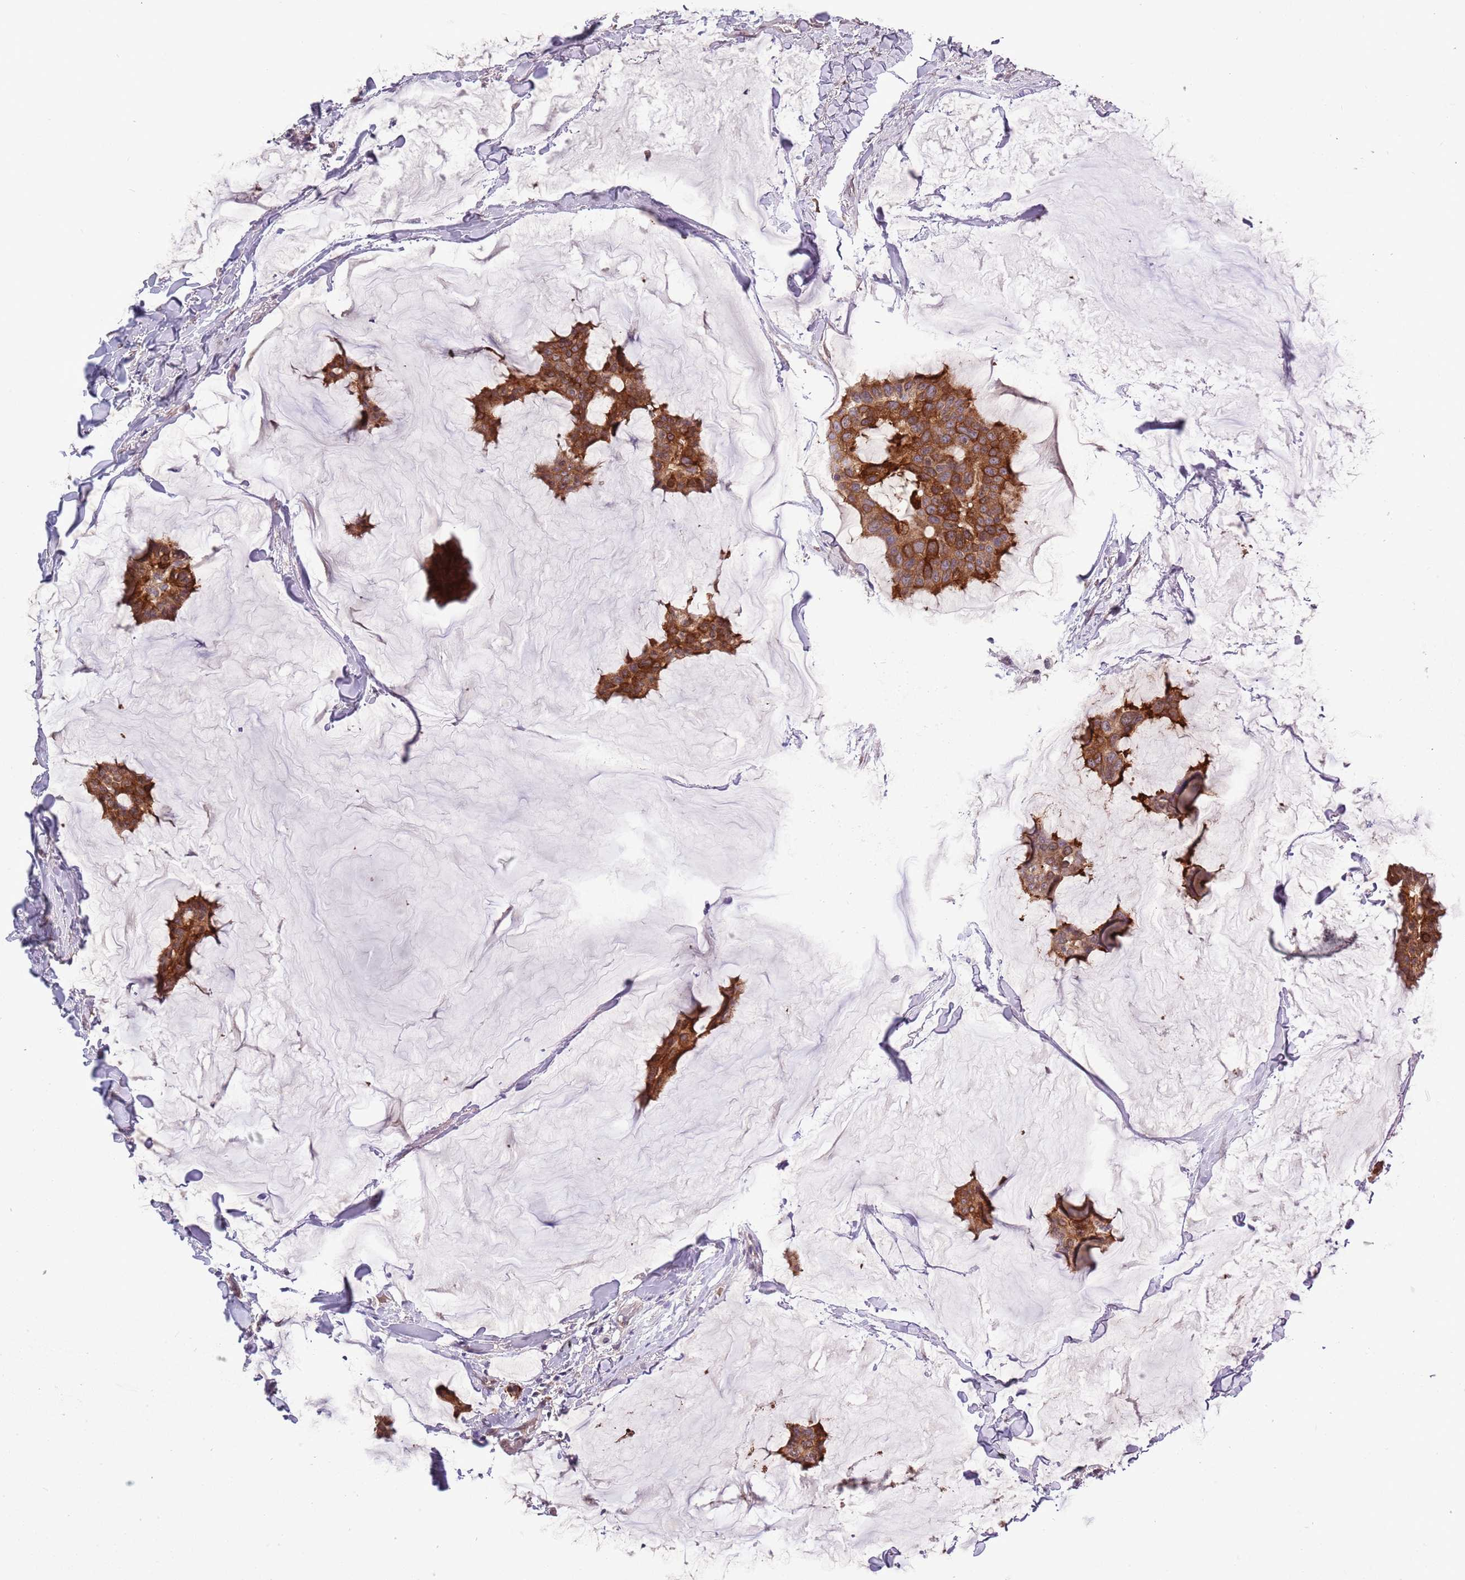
{"staining": {"intensity": "moderate", "quantity": ">75%", "location": "cytoplasmic/membranous"}, "tissue": "breast cancer", "cell_type": "Tumor cells", "image_type": "cancer", "snomed": [{"axis": "morphology", "description": "Duct carcinoma"}, {"axis": "topography", "description": "Breast"}], "caption": "IHC photomicrograph of neoplastic tissue: breast cancer (intraductal carcinoma) stained using IHC reveals medium levels of moderate protein expression localized specifically in the cytoplasmic/membranous of tumor cells, appearing as a cytoplasmic/membranous brown color.", "gene": "ZNF665", "patient": {"sex": "female", "age": 93}}